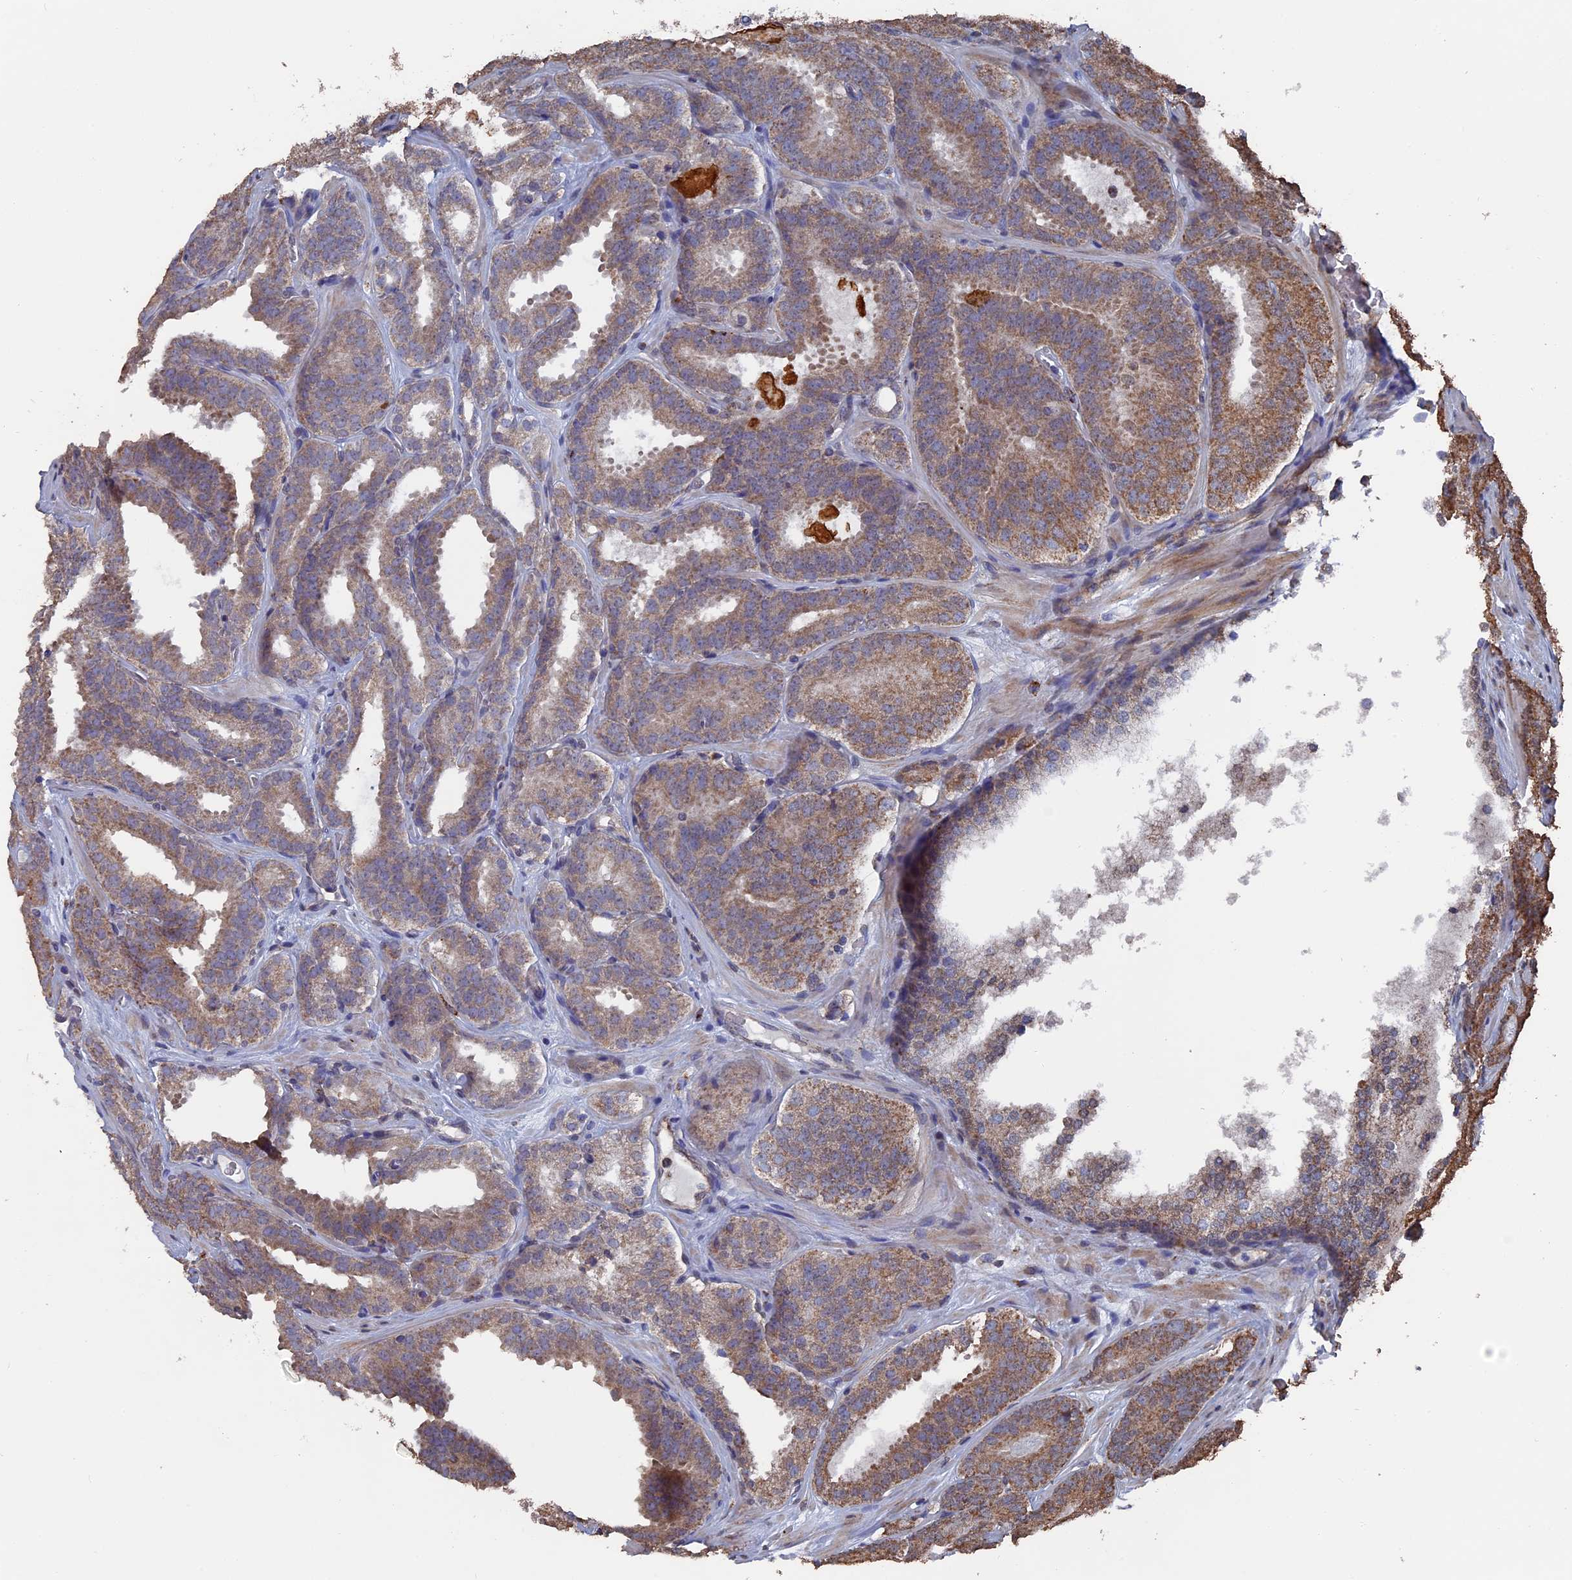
{"staining": {"intensity": "moderate", "quantity": ">75%", "location": "cytoplasmic/membranous"}, "tissue": "prostate cancer", "cell_type": "Tumor cells", "image_type": "cancer", "snomed": [{"axis": "morphology", "description": "Adenocarcinoma, High grade"}, {"axis": "topography", "description": "Prostate"}], "caption": "Protein staining of adenocarcinoma (high-grade) (prostate) tissue reveals moderate cytoplasmic/membranous expression in about >75% of tumor cells. (DAB (3,3'-diaminobenzidine) IHC with brightfield microscopy, high magnification).", "gene": "SMG9", "patient": {"sex": "male", "age": 63}}